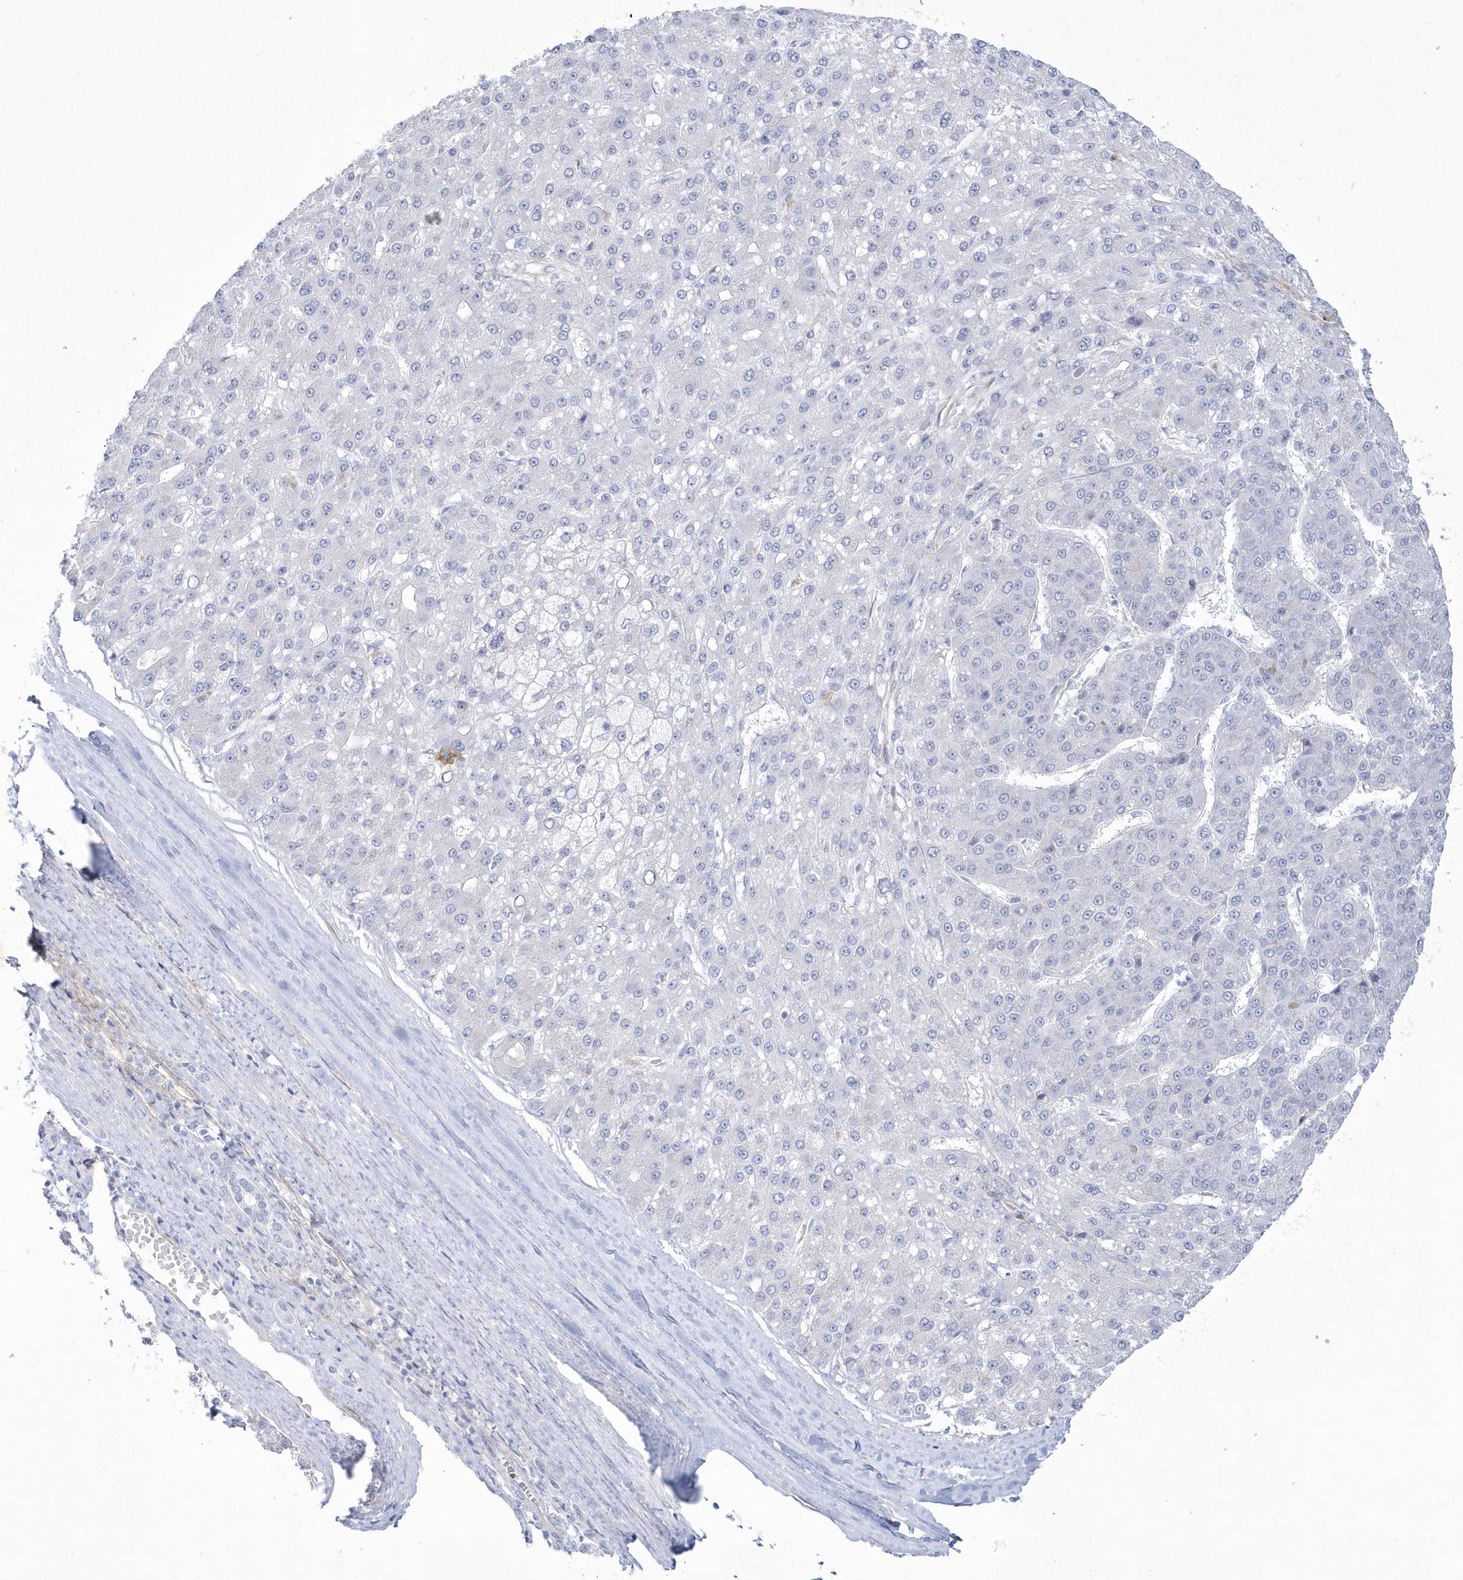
{"staining": {"intensity": "negative", "quantity": "none", "location": "none"}, "tissue": "liver cancer", "cell_type": "Tumor cells", "image_type": "cancer", "snomed": [{"axis": "morphology", "description": "Carcinoma, Hepatocellular, NOS"}, {"axis": "topography", "description": "Liver"}], "caption": "Immunohistochemistry (IHC) photomicrograph of liver cancer (hepatocellular carcinoma) stained for a protein (brown), which exhibits no expression in tumor cells.", "gene": "WDR27", "patient": {"sex": "male", "age": 67}}